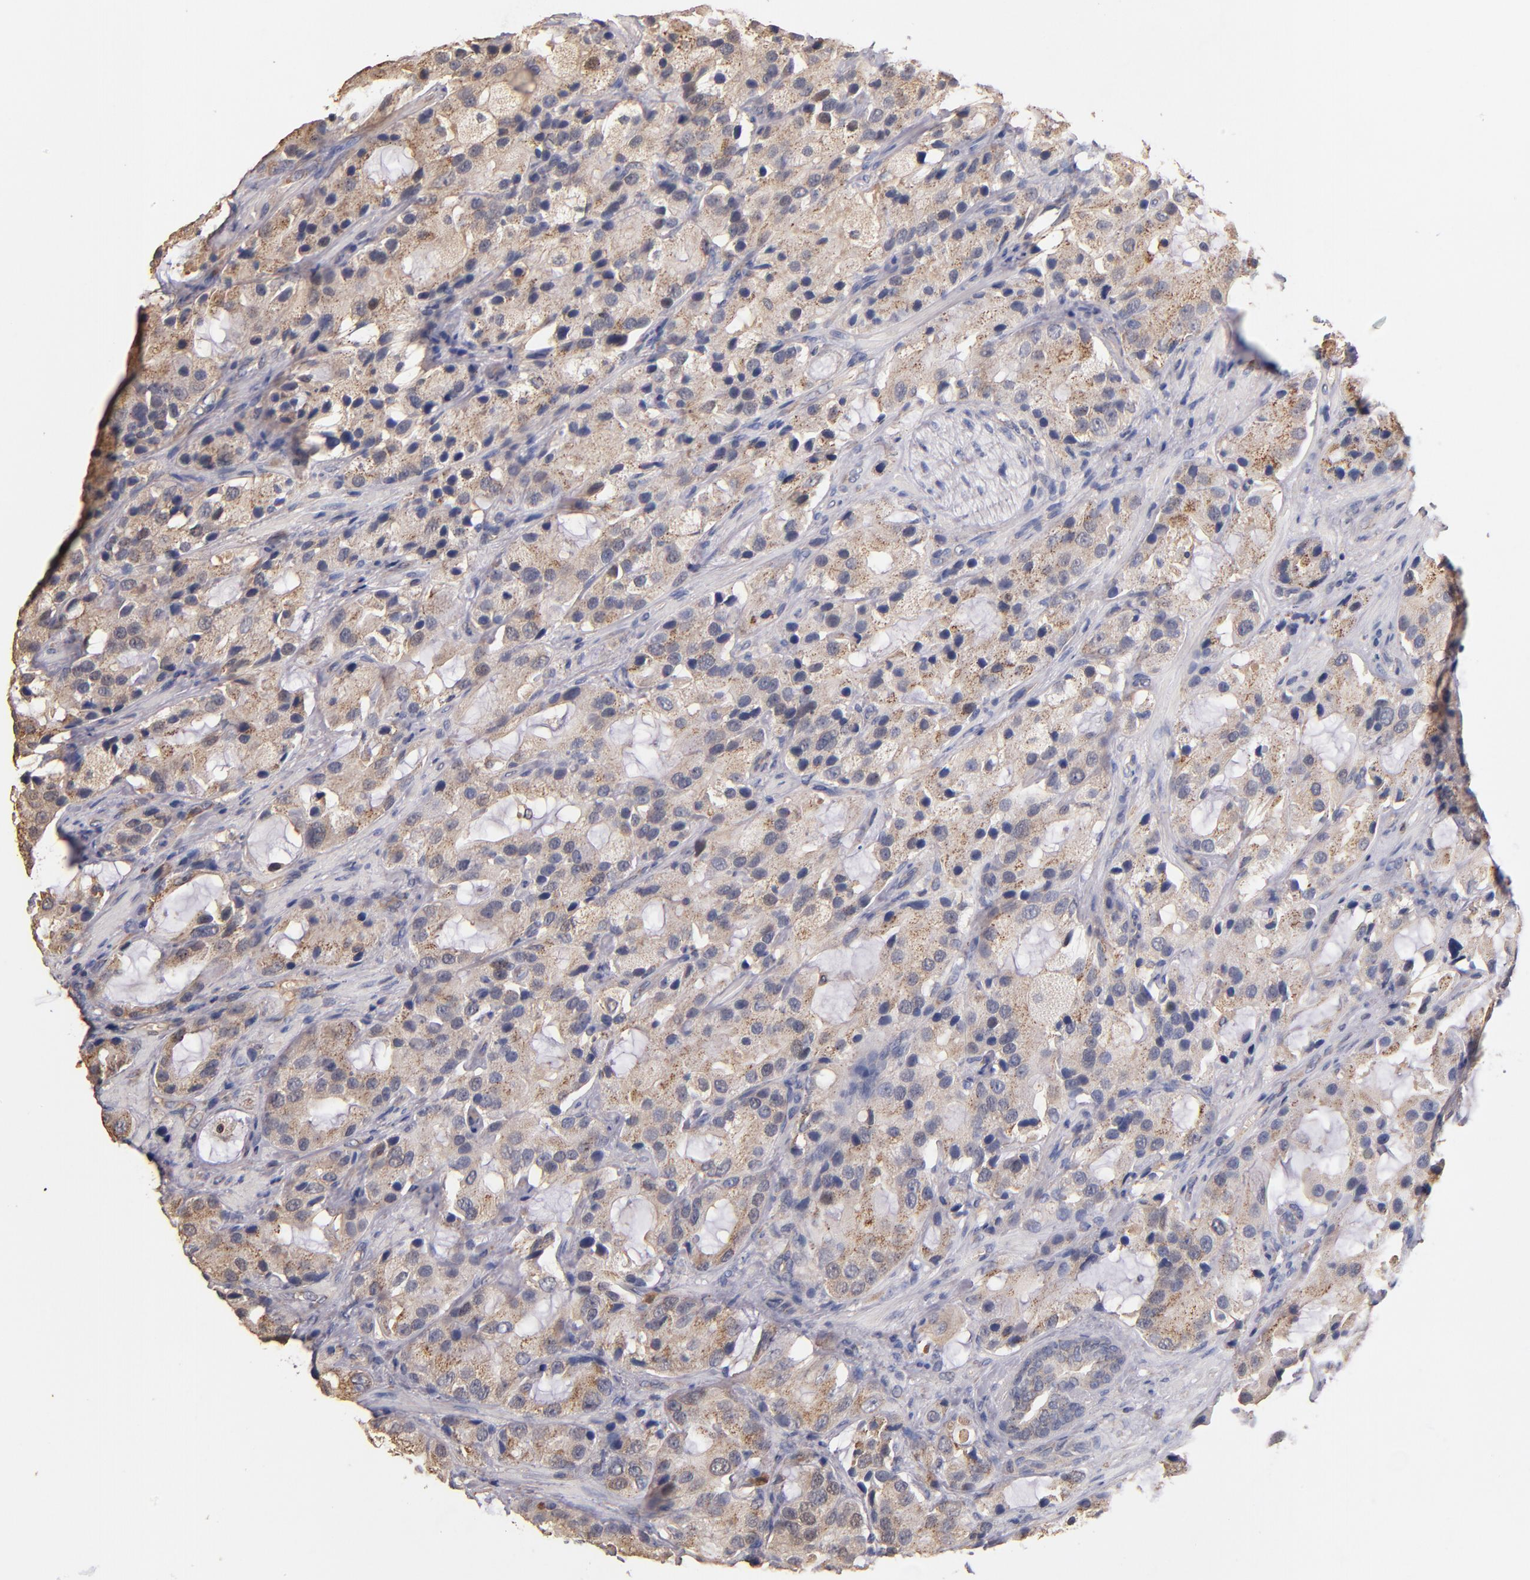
{"staining": {"intensity": "moderate", "quantity": ">75%", "location": "cytoplasmic/membranous"}, "tissue": "prostate cancer", "cell_type": "Tumor cells", "image_type": "cancer", "snomed": [{"axis": "morphology", "description": "Adenocarcinoma, High grade"}, {"axis": "topography", "description": "Prostate"}], "caption": "Immunohistochemical staining of human prostate cancer (high-grade adenocarcinoma) displays moderate cytoplasmic/membranous protein staining in about >75% of tumor cells.", "gene": "RO60", "patient": {"sex": "male", "age": 70}}